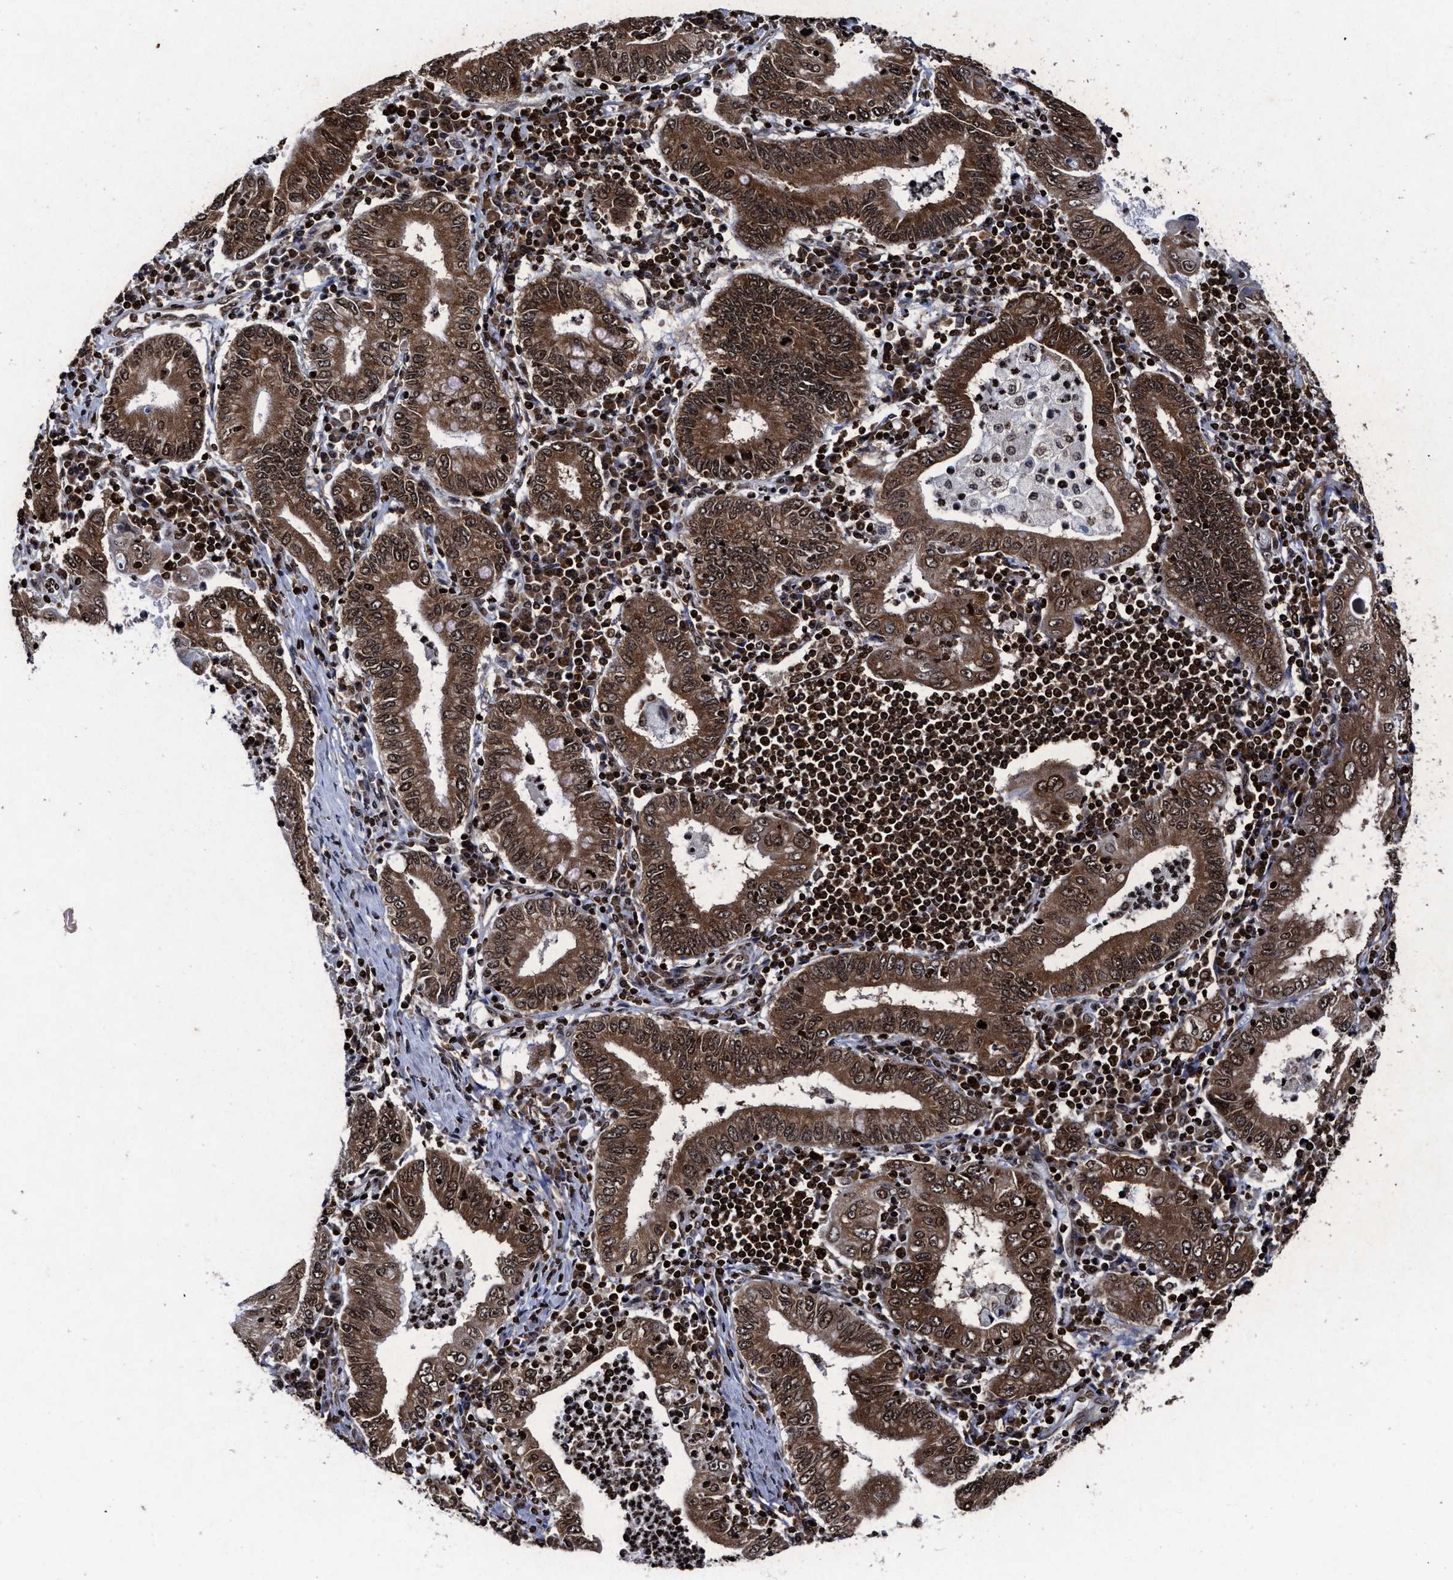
{"staining": {"intensity": "strong", "quantity": ">75%", "location": "cytoplasmic/membranous,nuclear"}, "tissue": "stomach cancer", "cell_type": "Tumor cells", "image_type": "cancer", "snomed": [{"axis": "morphology", "description": "Normal tissue, NOS"}, {"axis": "morphology", "description": "Adenocarcinoma, NOS"}, {"axis": "topography", "description": "Esophagus"}, {"axis": "topography", "description": "Stomach, upper"}, {"axis": "topography", "description": "Peripheral nerve tissue"}], "caption": "Strong cytoplasmic/membranous and nuclear expression for a protein is appreciated in about >75% of tumor cells of stomach cancer using IHC.", "gene": "ALYREF", "patient": {"sex": "male", "age": 62}}